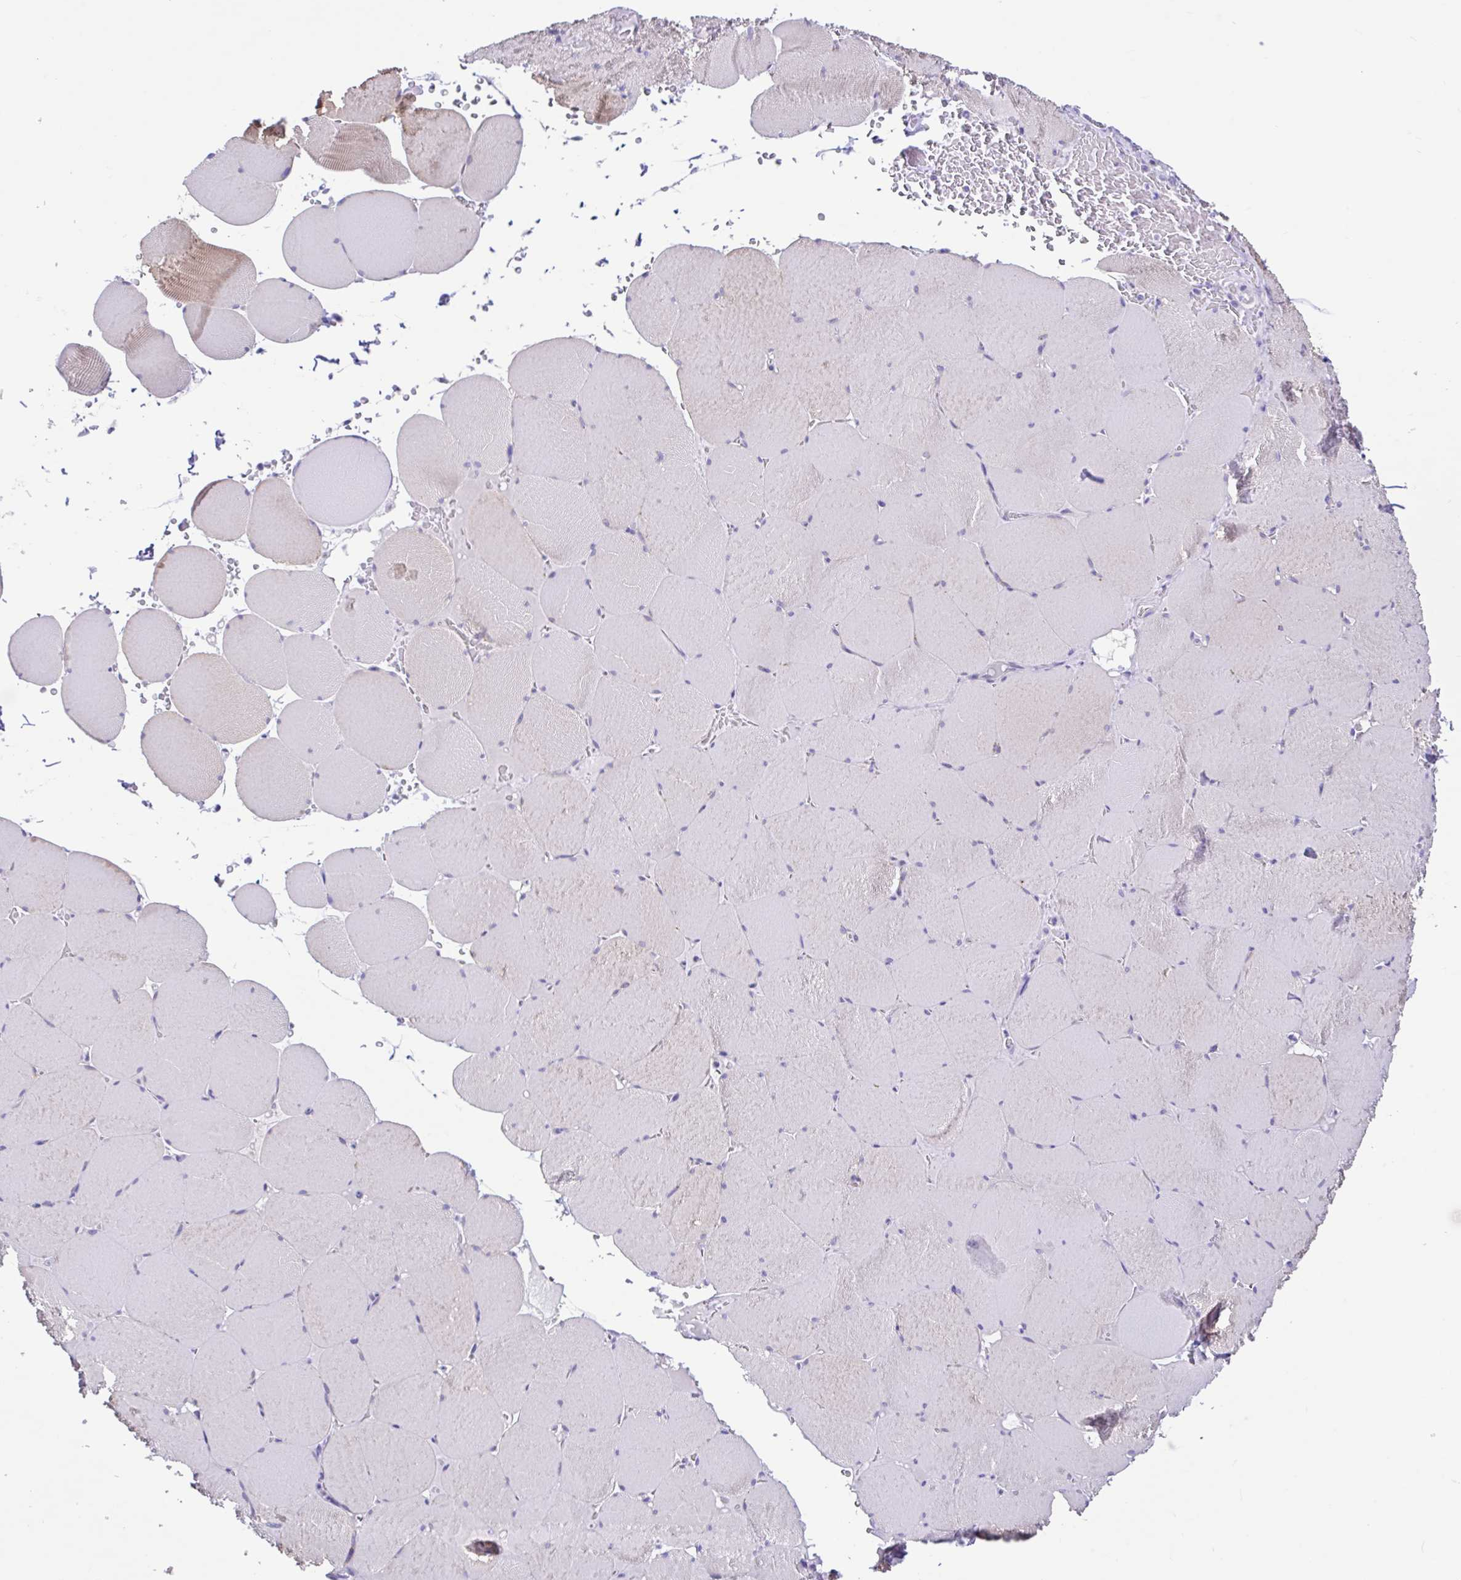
{"staining": {"intensity": "weak", "quantity": "<25%", "location": "cytoplasmic/membranous"}, "tissue": "skeletal muscle", "cell_type": "Myocytes", "image_type": "normal", "snomed": [{"axis": "morphology", "description": "Normal tissue, NOS"}, {"axis": "topography", "description": "Skeletal muscle"}, {"axis": "topography", "description": "Head-Neck"}], "caption": "DAB (3,3'-diaminobenzidine) immunohistochemical staining of unremarkable skeletal muscle displays no significant staining in myocytes.", "gene": "NDUFS2", "patient": {"sex": "male", "age": 66}}